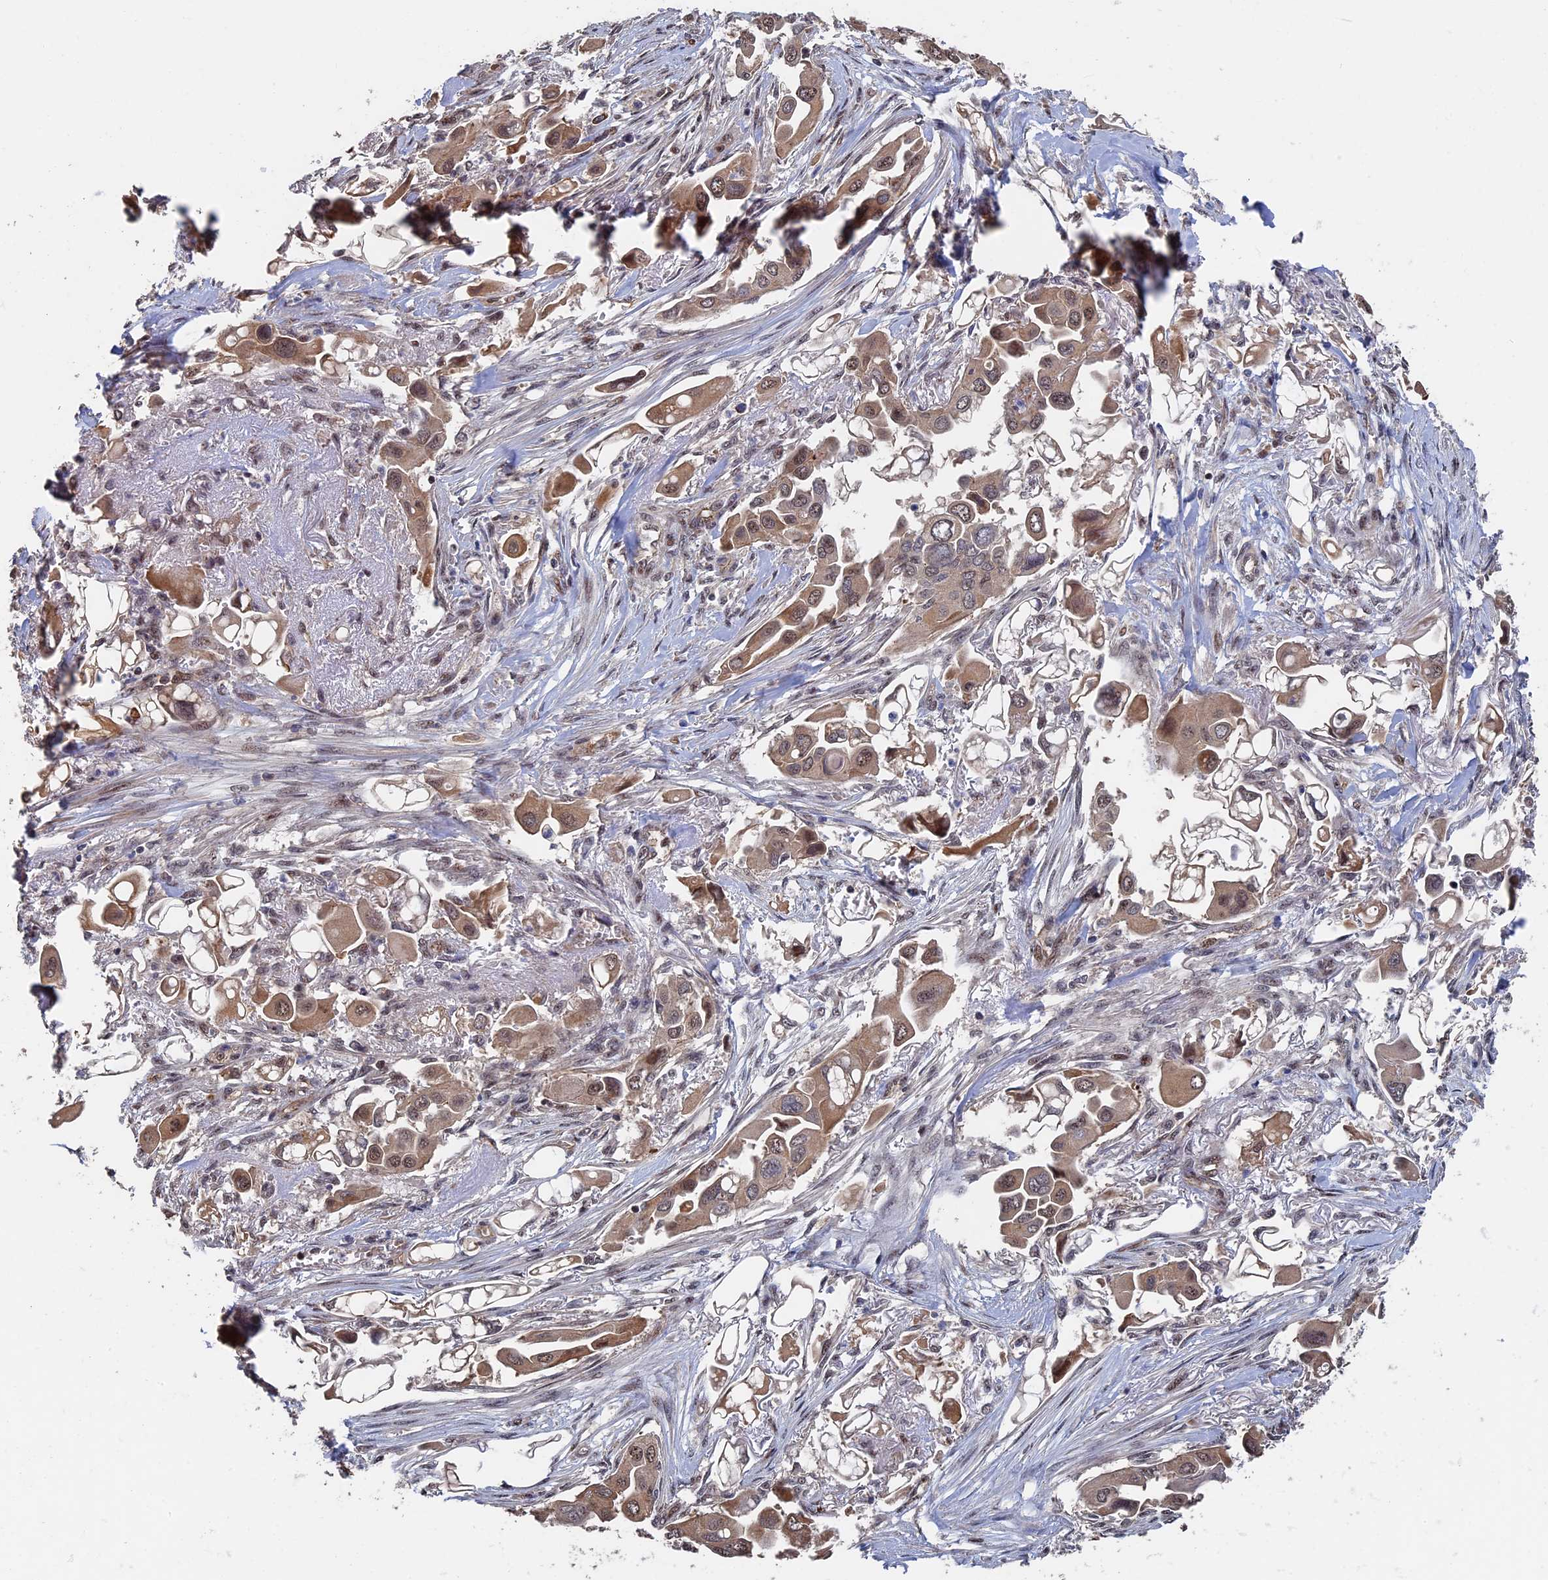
{"staining": {"intensity": "moderate", "quantity": ">75%", "location": "cytoplasmic/membranous,nuclear"}, "tissue": "lung cancer", "cell_type": "Tumor cells", "image_type": "cancer", "snomed": [{"axis": "morphology", "description": "Adenocarcinoma, NOS"}, {"axis": "topography", "description": "Lung"}], "caption": "This is a photomicrograph of immunohistochemistry (IHC) staining of lung cancer (adenocarcinoma), which shows moderate positivity in the cytoplasmic/membranous and nuclear of tumor cells.", "gene": "KIAA1328", "patient": {"sex": "female", "age": 76}}